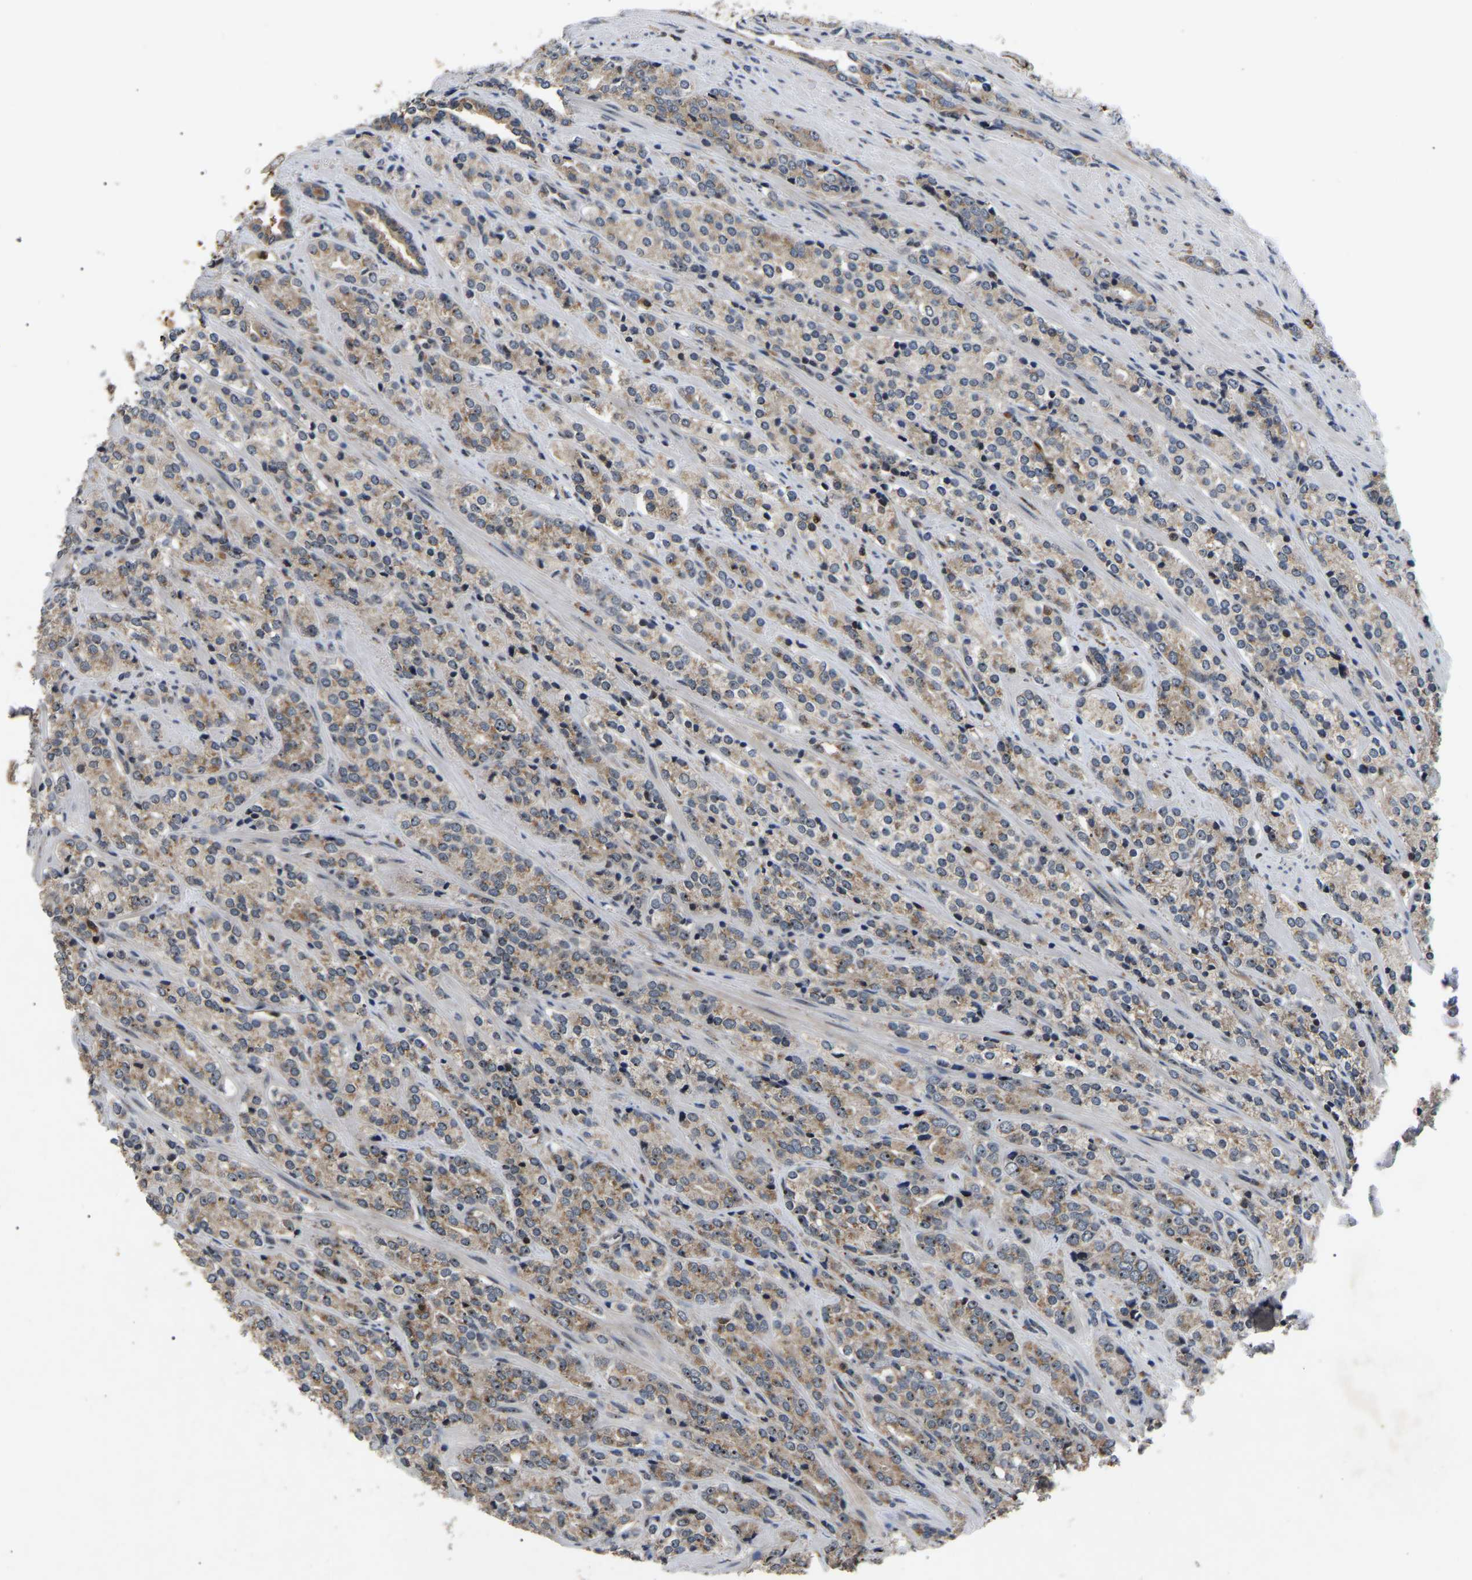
{"staining": {"intensity": "weak", "quantity": ">75%", "location": "cytoplasmic/membranous"}, "tissue": "prostate cancer", "cell_type": "Tumor cells", "image_type": "cancer", "snomed": [{"axis": "morphology", "description": "Adenocarcinoma, High grade"}, {"axis": "topography", "description": "Prostate"}], "caption": "The histopathology image exhibits staining of prostate cancer (high-grade adenocarcinoma), revealing weak cytoplasmic/membranous protein expression (brown color) within tumor cells. Nuclei are stained in blue.", "gene": "RBM28", "patient": {"sex": "male", "age": 71}}